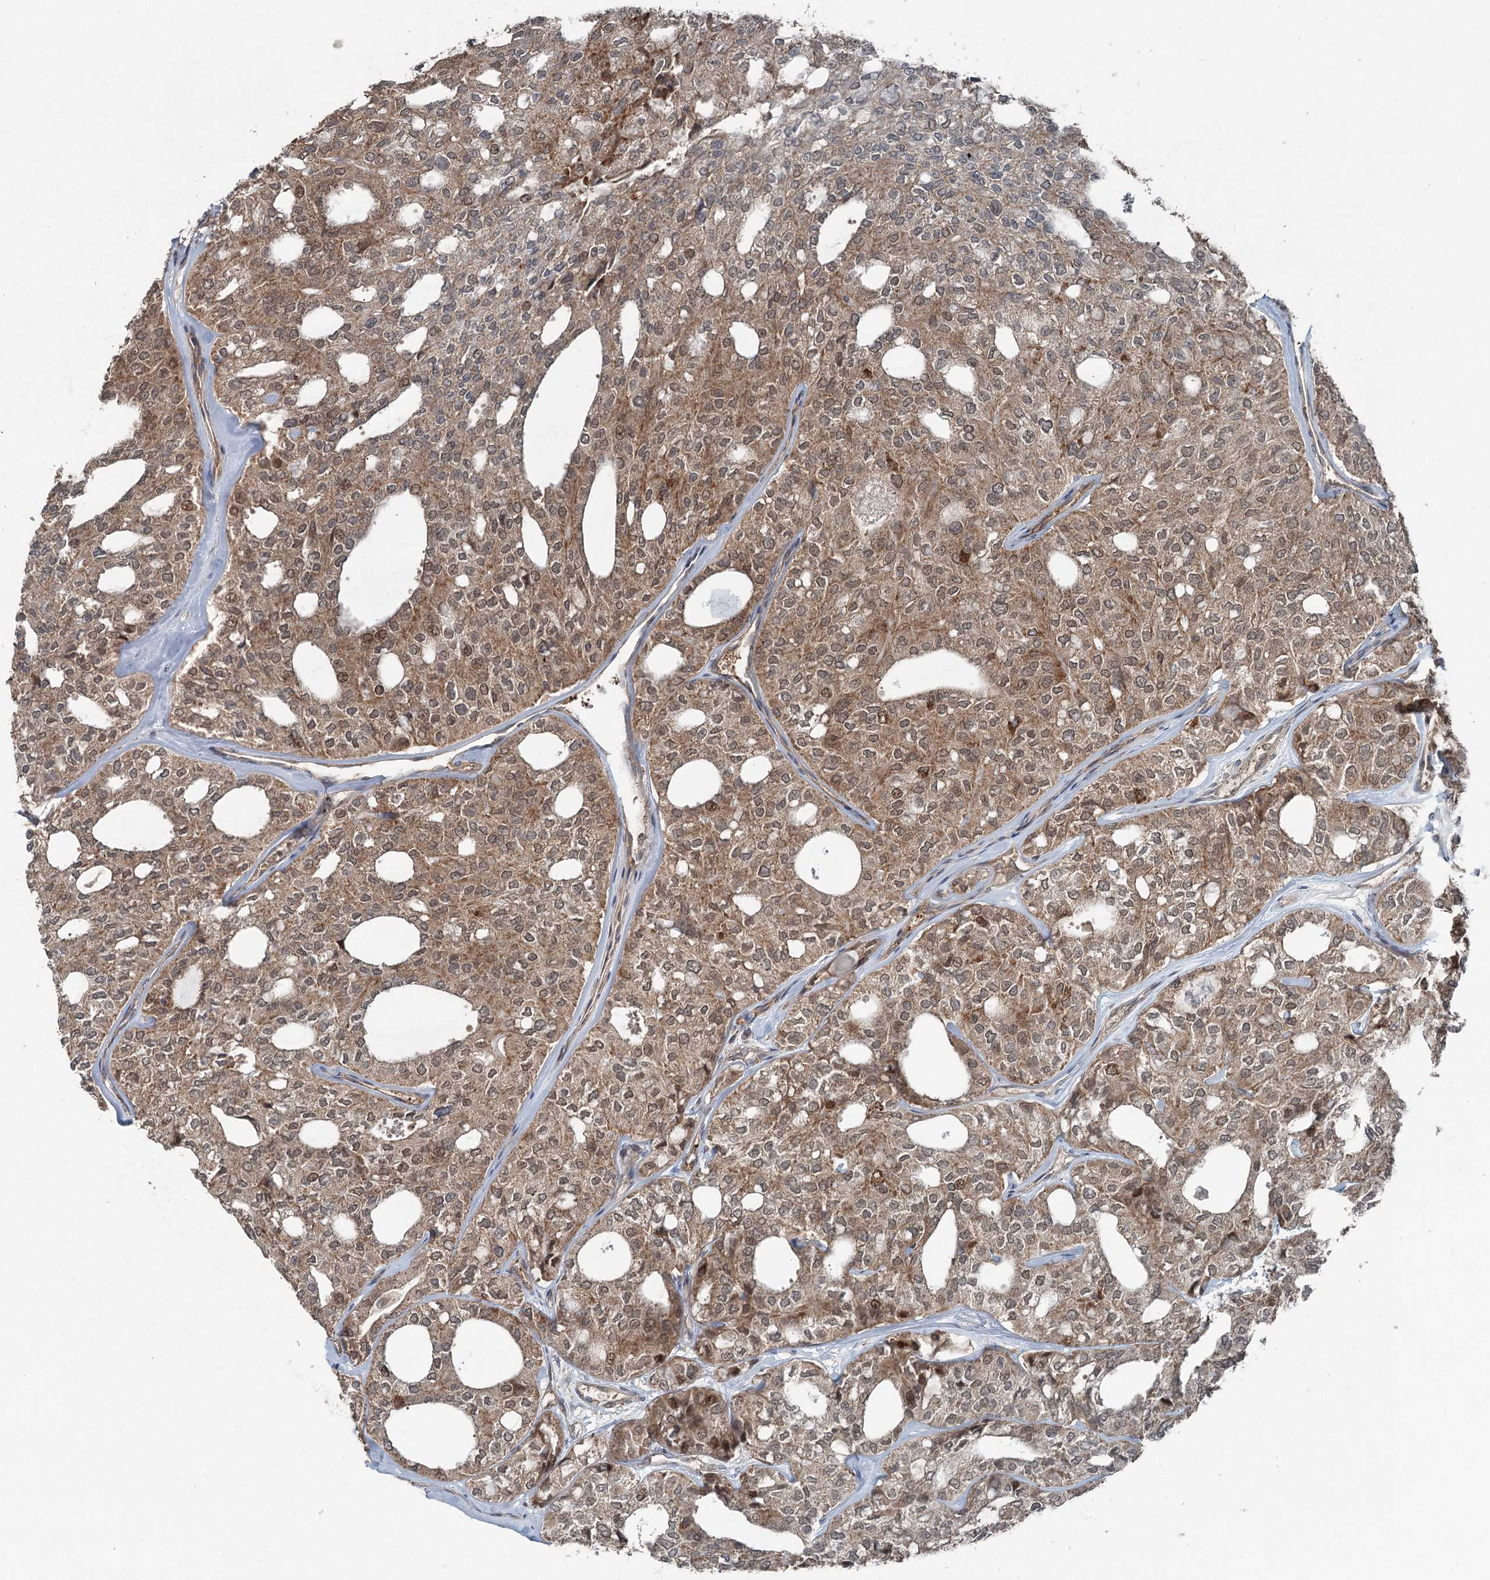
{"staining": {"intensity": "moderate", "quantity": ">75%", "location": "cytoplasmic/membranous,nuclear"}, "tissue": "thyroid cancer", "cell_type": "Tumor cells", "image_type": "cancer", "snomed": [{"axis": "morphology", "description": "Follicular adenoma carcinoma, NOS"}, {"axis": "topography", "description": "Thyroid gland"}], "caption": "Immunohistochemistry (DAB) staining of follicular adenoma carcinoma (thyroid) displays moderate cytoplasmic/membranous and nuclear protein positivity in about >75% of tumor cells.", "gene": "SKIC3", "patient": {"sex": "male", "age": 75}}